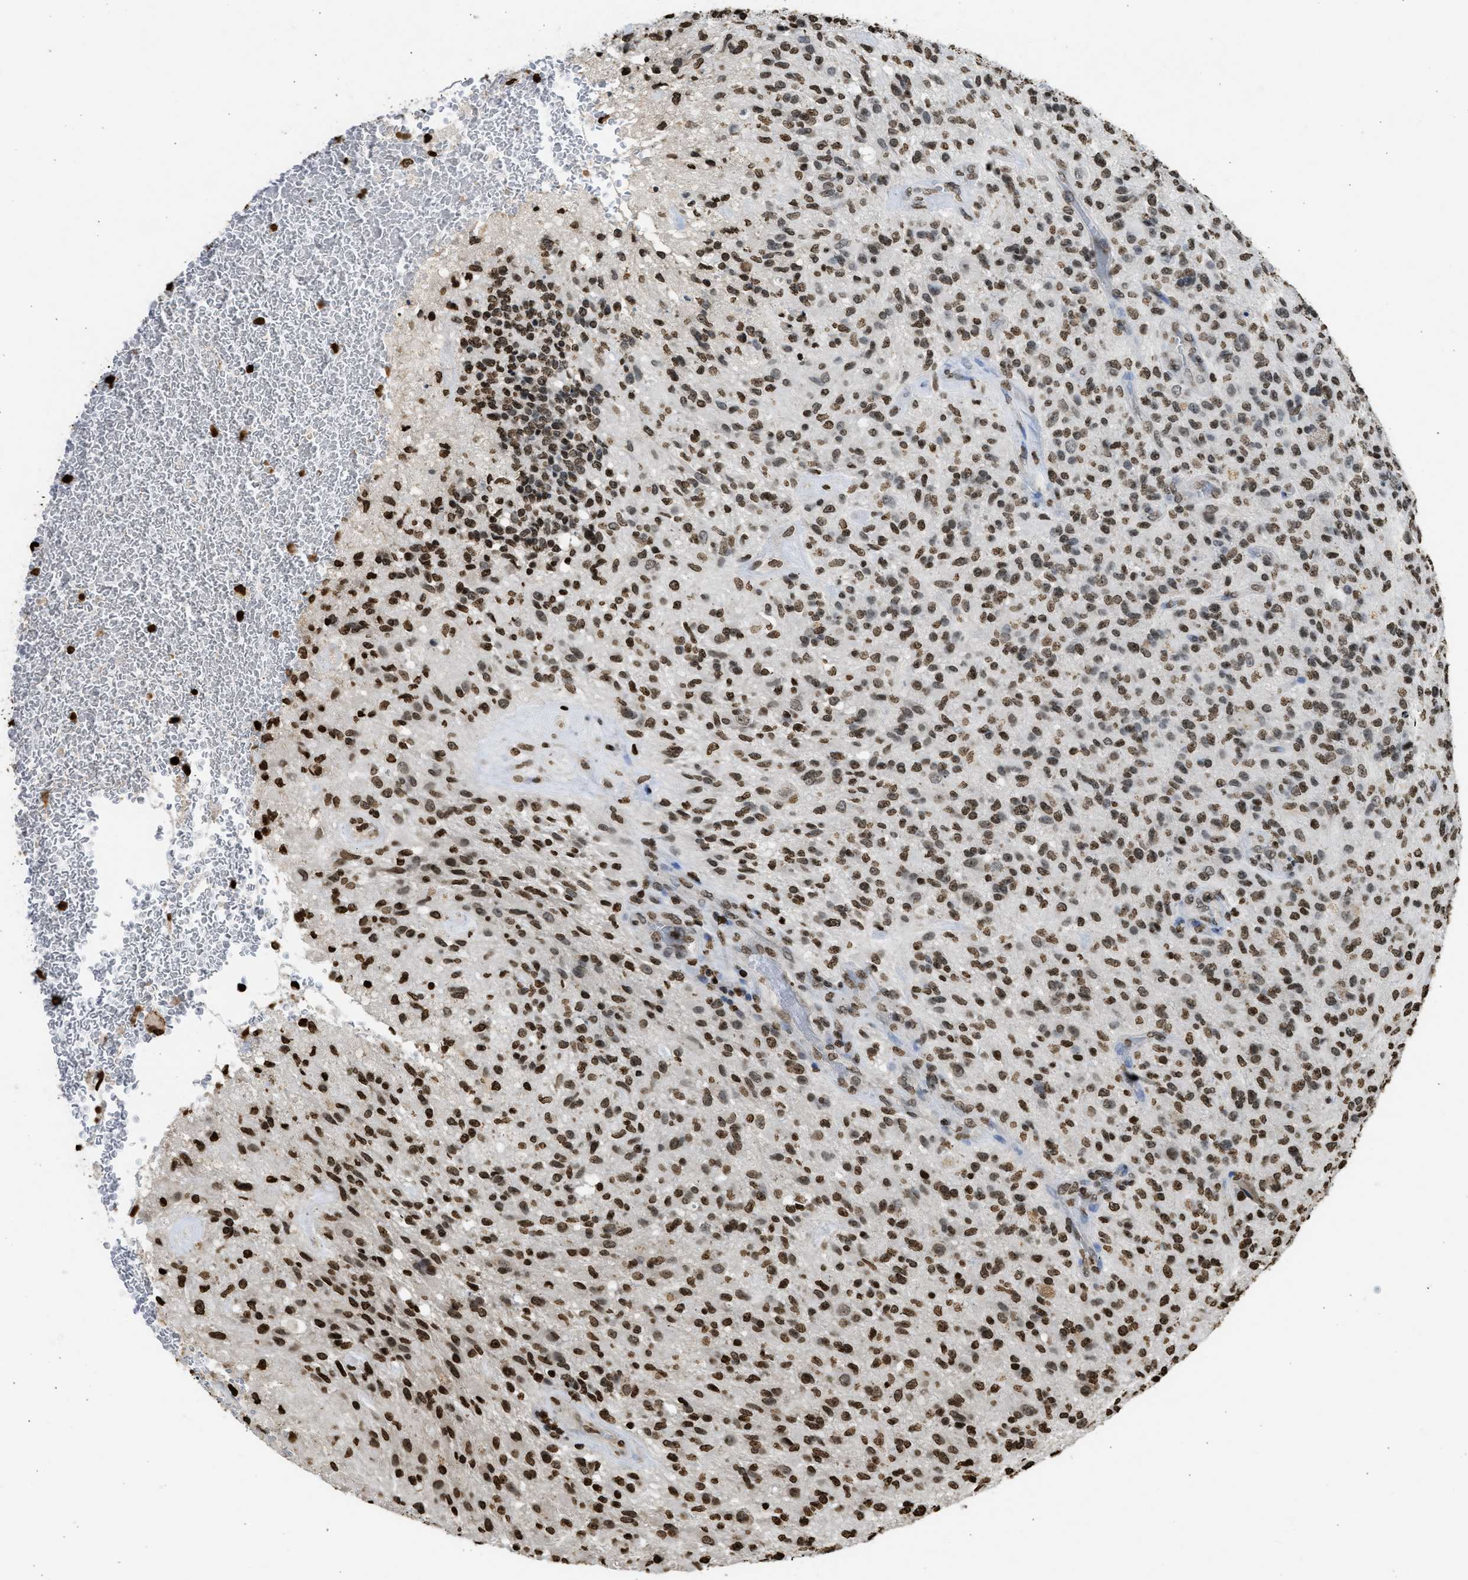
{"staining": {"intensity": "strong", "quantity": ">75%", "location": "nuclear"}, "tissue": "glioma", "cell_type": "Tumor cells", "image_type": "cancer", "snomed": [{"axis": "morphology", "description": "Glioma, malignant, High grade"}, {"axis": "topography", "description": "Brain"}], "caption": "The immunohistochemical stain labels strong nuclear staining in tumor cells of glioma tissue.", "gene": "RRAGC", "patient": {"sex": "male", "age": 71}}